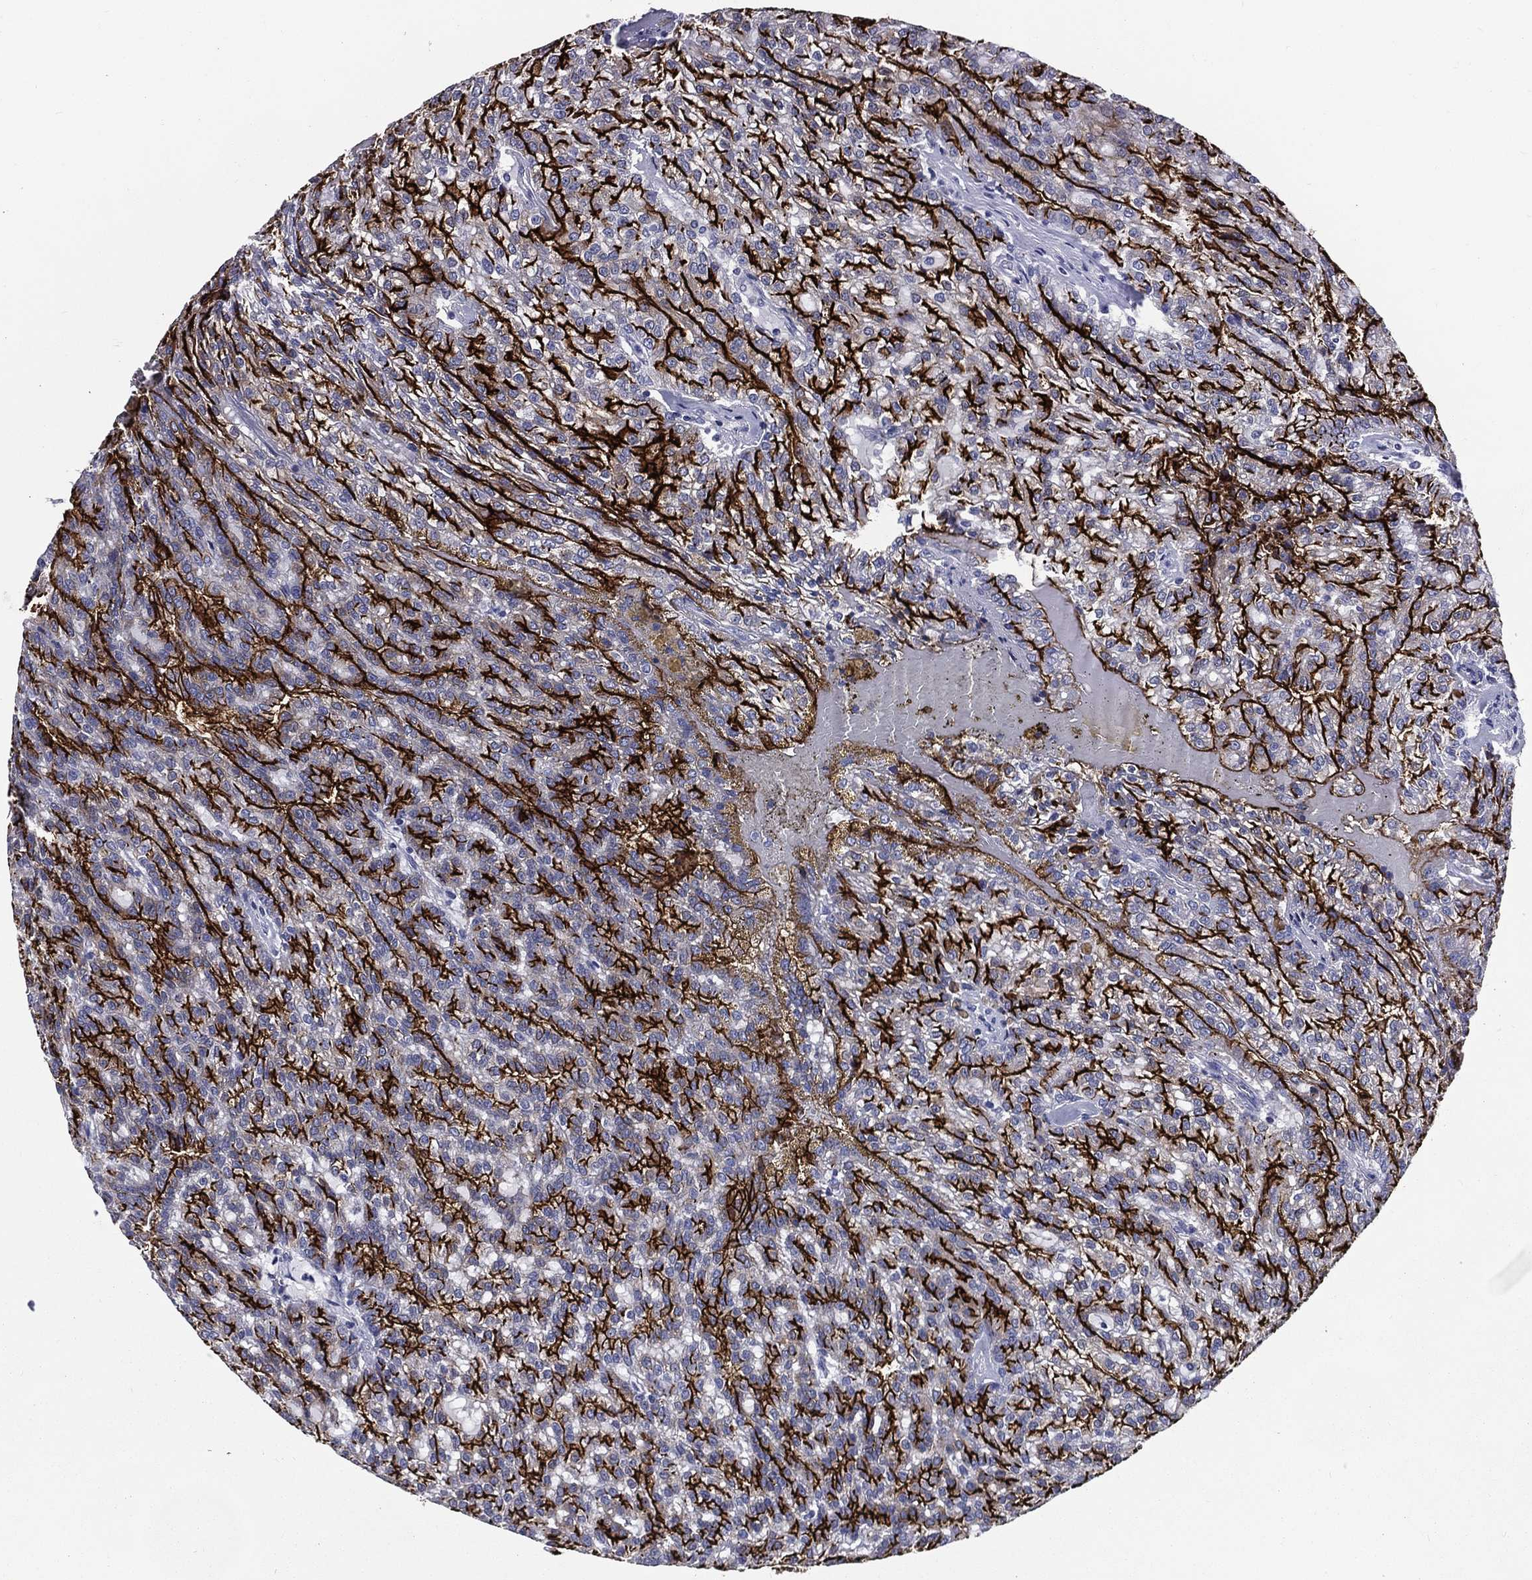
{"staining": {"intensity": "strong", "quantity": ">75%", "location": "cytoplasmic/membranous"}, "tissue": "renal cancer", "cell_type": "Tumor cells", "image_type": "cancer", "snomed": [{"axis": "morphology", "description": "Adenocarcinoma, NOS"}, {"axis": "topography", "description": "Kidney"}], "caption": "Immunohistochemistry micrograph of neoplastic tissue: human renal cancer stained using immunohistochemistry (IHC) shows high levels of strong protein expression localized specifically in the cytoplasmic/membranous of tumor cells, appearing as a cytoplasmic/membranous brown color.", "gene": "ACE2", "patient": {"sex": "male", "age": 63}}